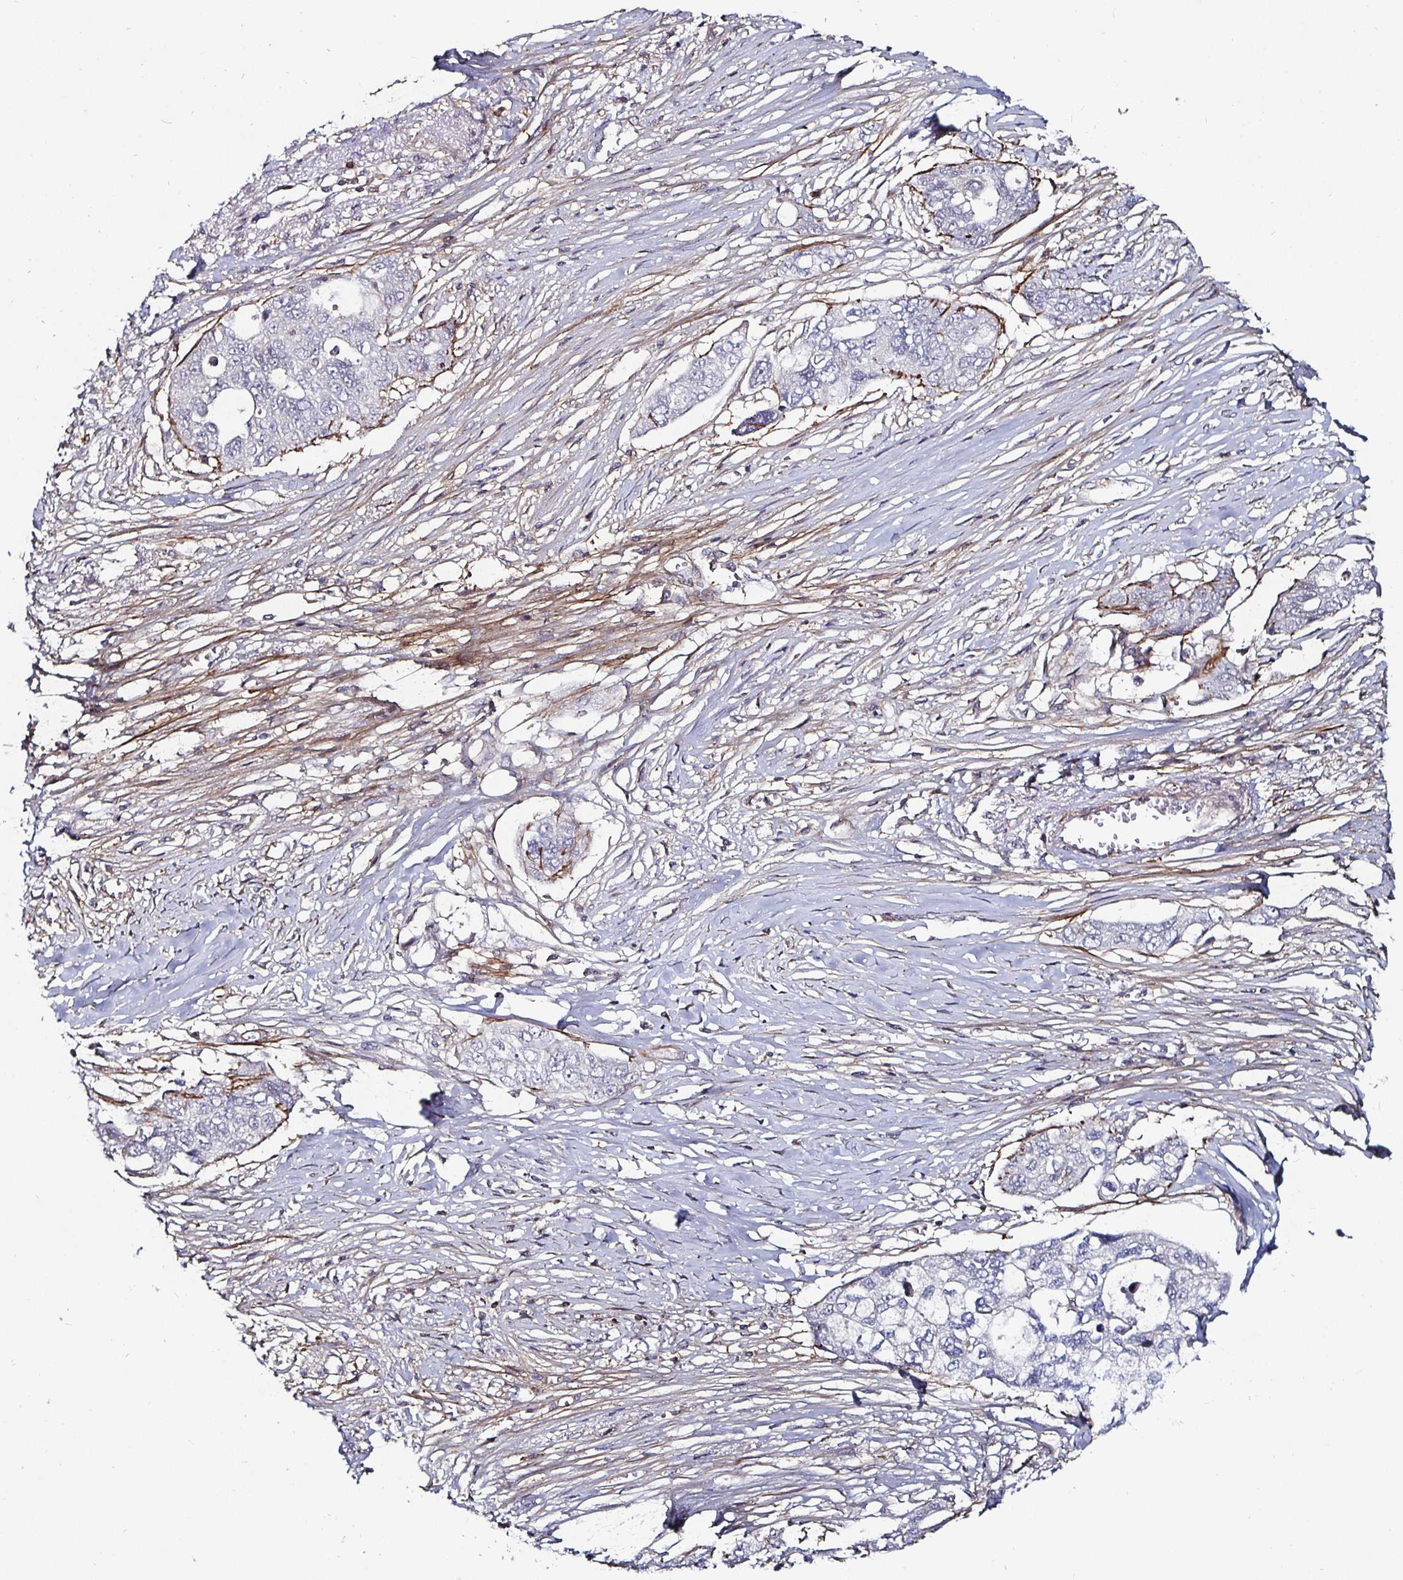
{"staining": {"intensity": "negative", "quantity": "none", "location": "none"}, "tissue": "ovarian cancer", "cell_type": "Tumor cells", "image_type": "cancer", "snomed": [{"axis": "morphology", "description": "Carcinoma, endometroid"}, {"axis": "topography", "description": "Ovary"}], "caption": "Immunohistochemical staining of human ovarian cancer (endometroid carcinoma) shows no significant staining in tumor cells.", "gene": "GJA4", "patient": {"sex": "female", "age": 70}}